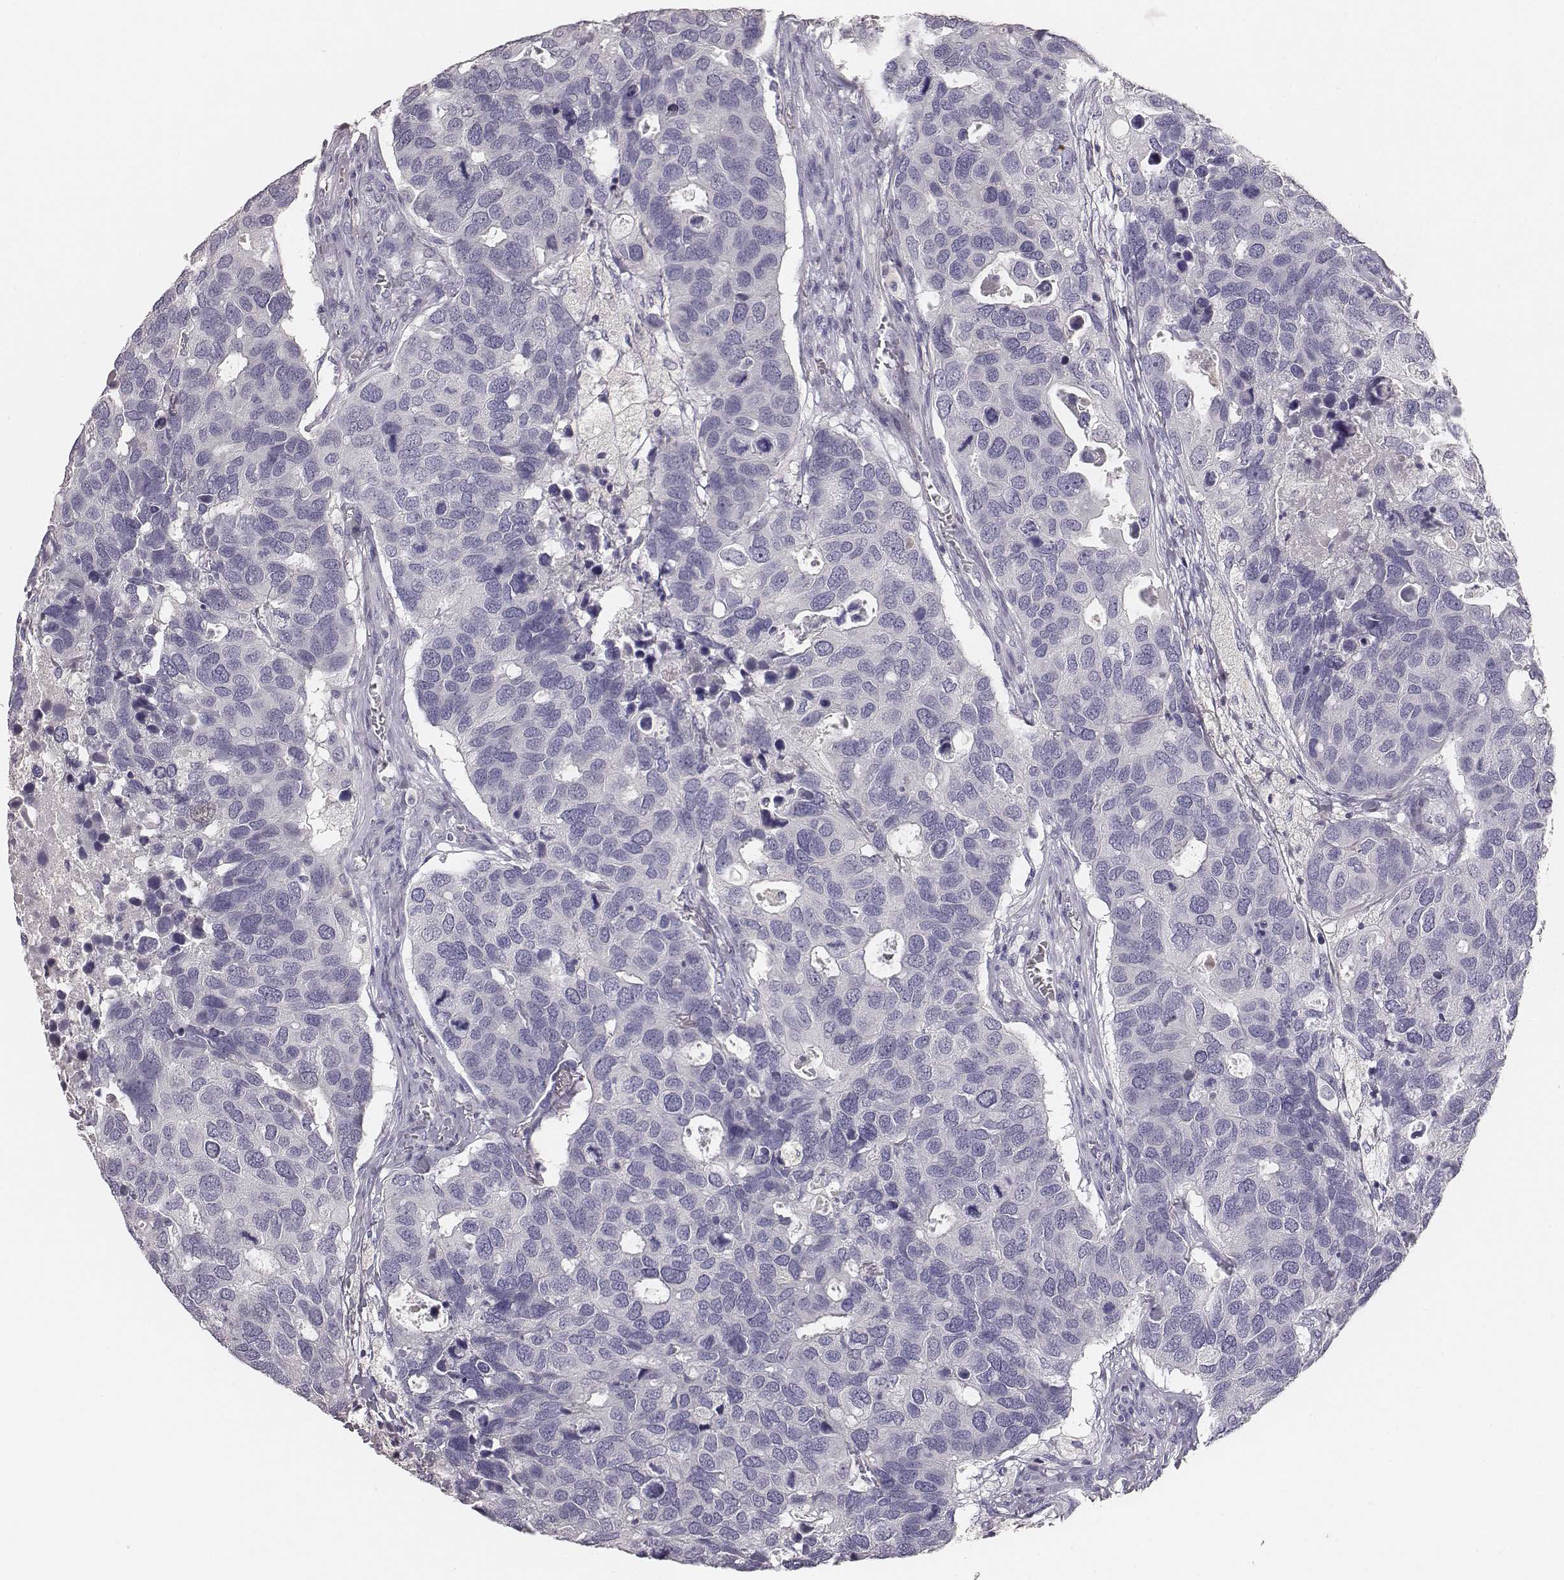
{"staining": {"intensity": "negative", "quantity": "none", "location": "none"}, "tissue": "breast cancer", "cell_type": "Tumor cells", "image_type": "cancer", "snomed": [{"axis": "morphology", "description": "Duct carcinoma"}, {"axis": "topography", "description": "Breast"}], "caption": "Immunohistochemistry (IHC) of human breast intraductal carcinoma shows no positivity in tumor cells. (Brightfield microscopy of DAB immunohistochemistry (IHC) at high magnification).", "gene": "MYH6", "patient": {"sex": "female", "age": 83}}